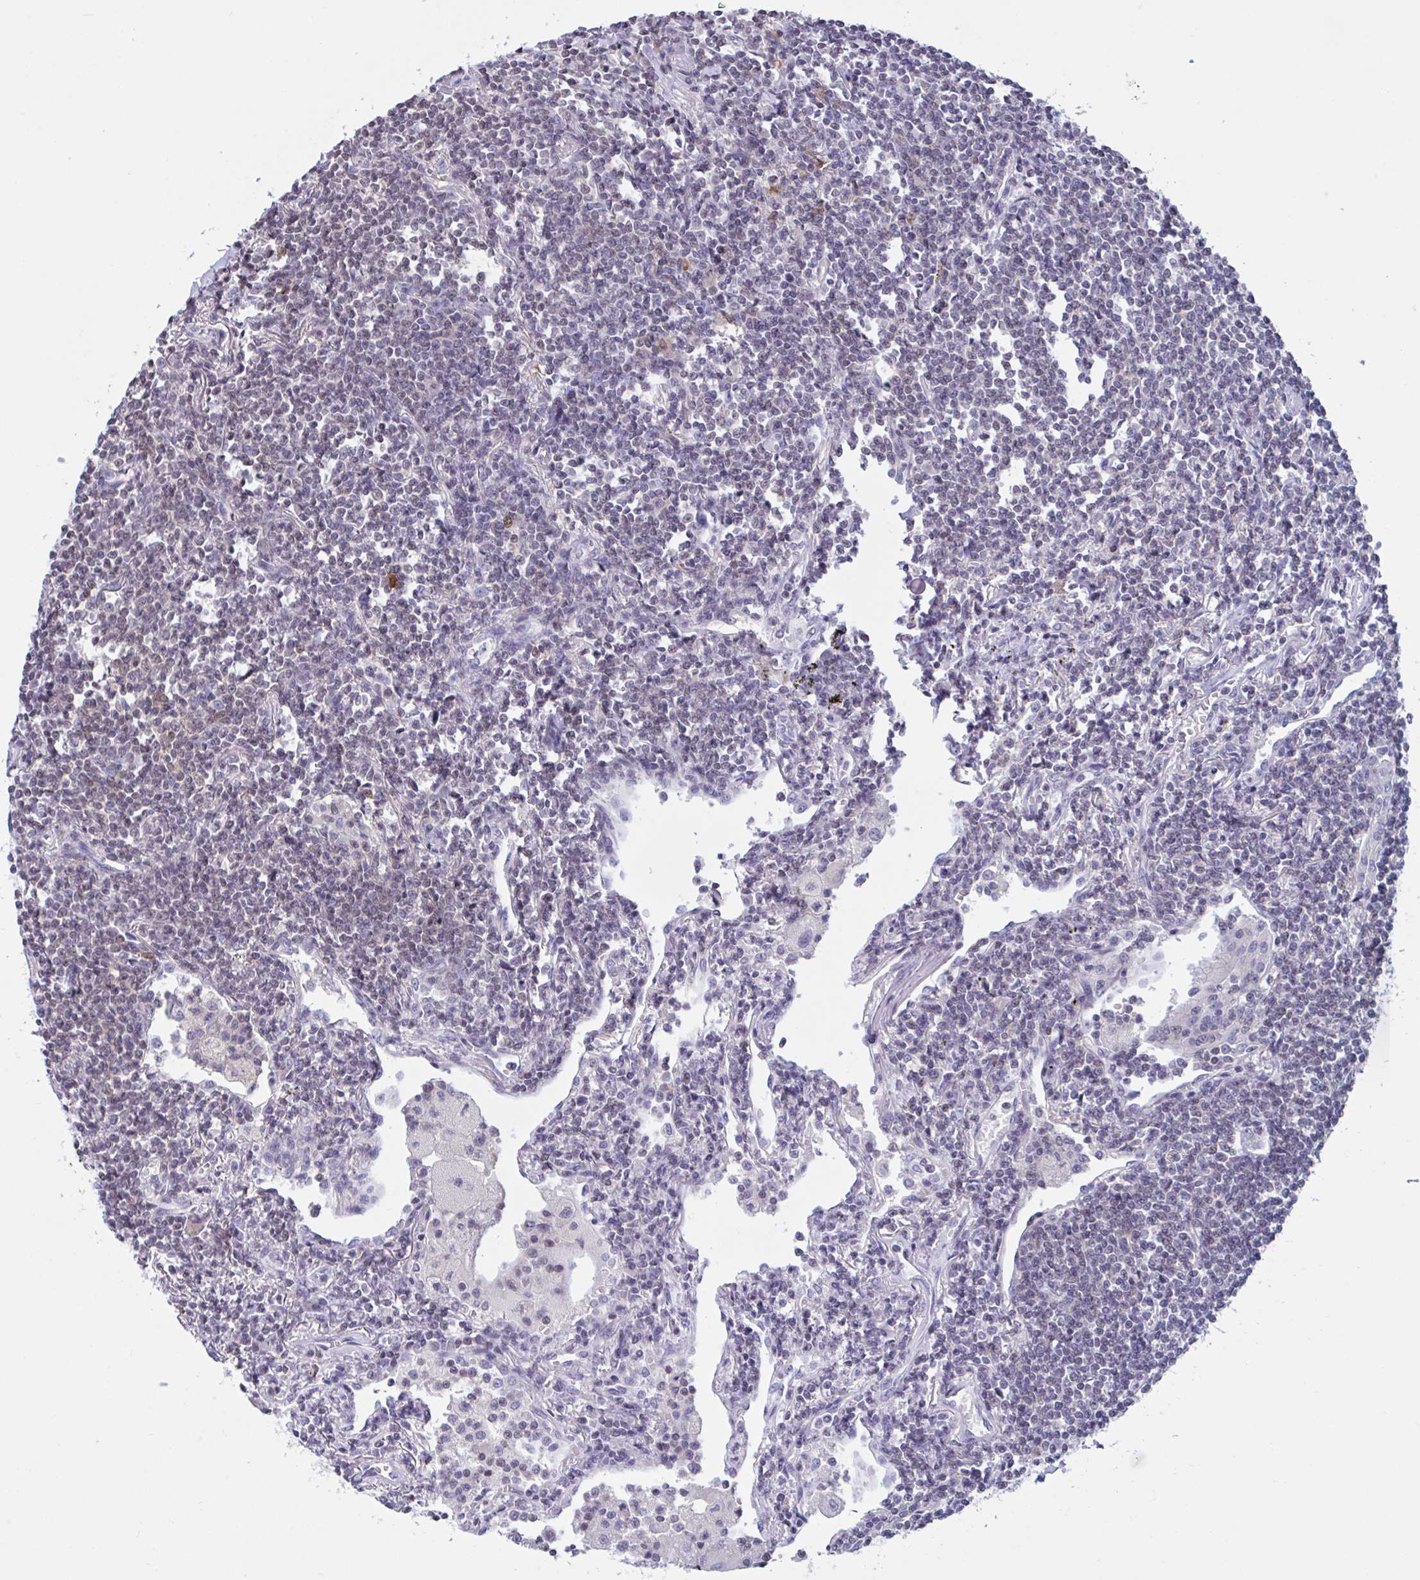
{"staining": {"intensity": "negative", "quantity": "none", "location": "none"}, "tissue": "lymphoma", "cell_type": "Tumor cells", "image_type": "cancer", "snomed": [{"axis": "morphology", "description": "Malignant lymphoma, non-Hodgkin's type, Low grade"}, {"axis": "topography", "description": "Lung"}], "caption": "This is an IHC photomicrograph of human low-grade malignant lymphoma, non-Hodgkin's type. There is no staining in tumor cells.", "gene": "SNX11", "patient": {"sex": "female", "age": 71}}